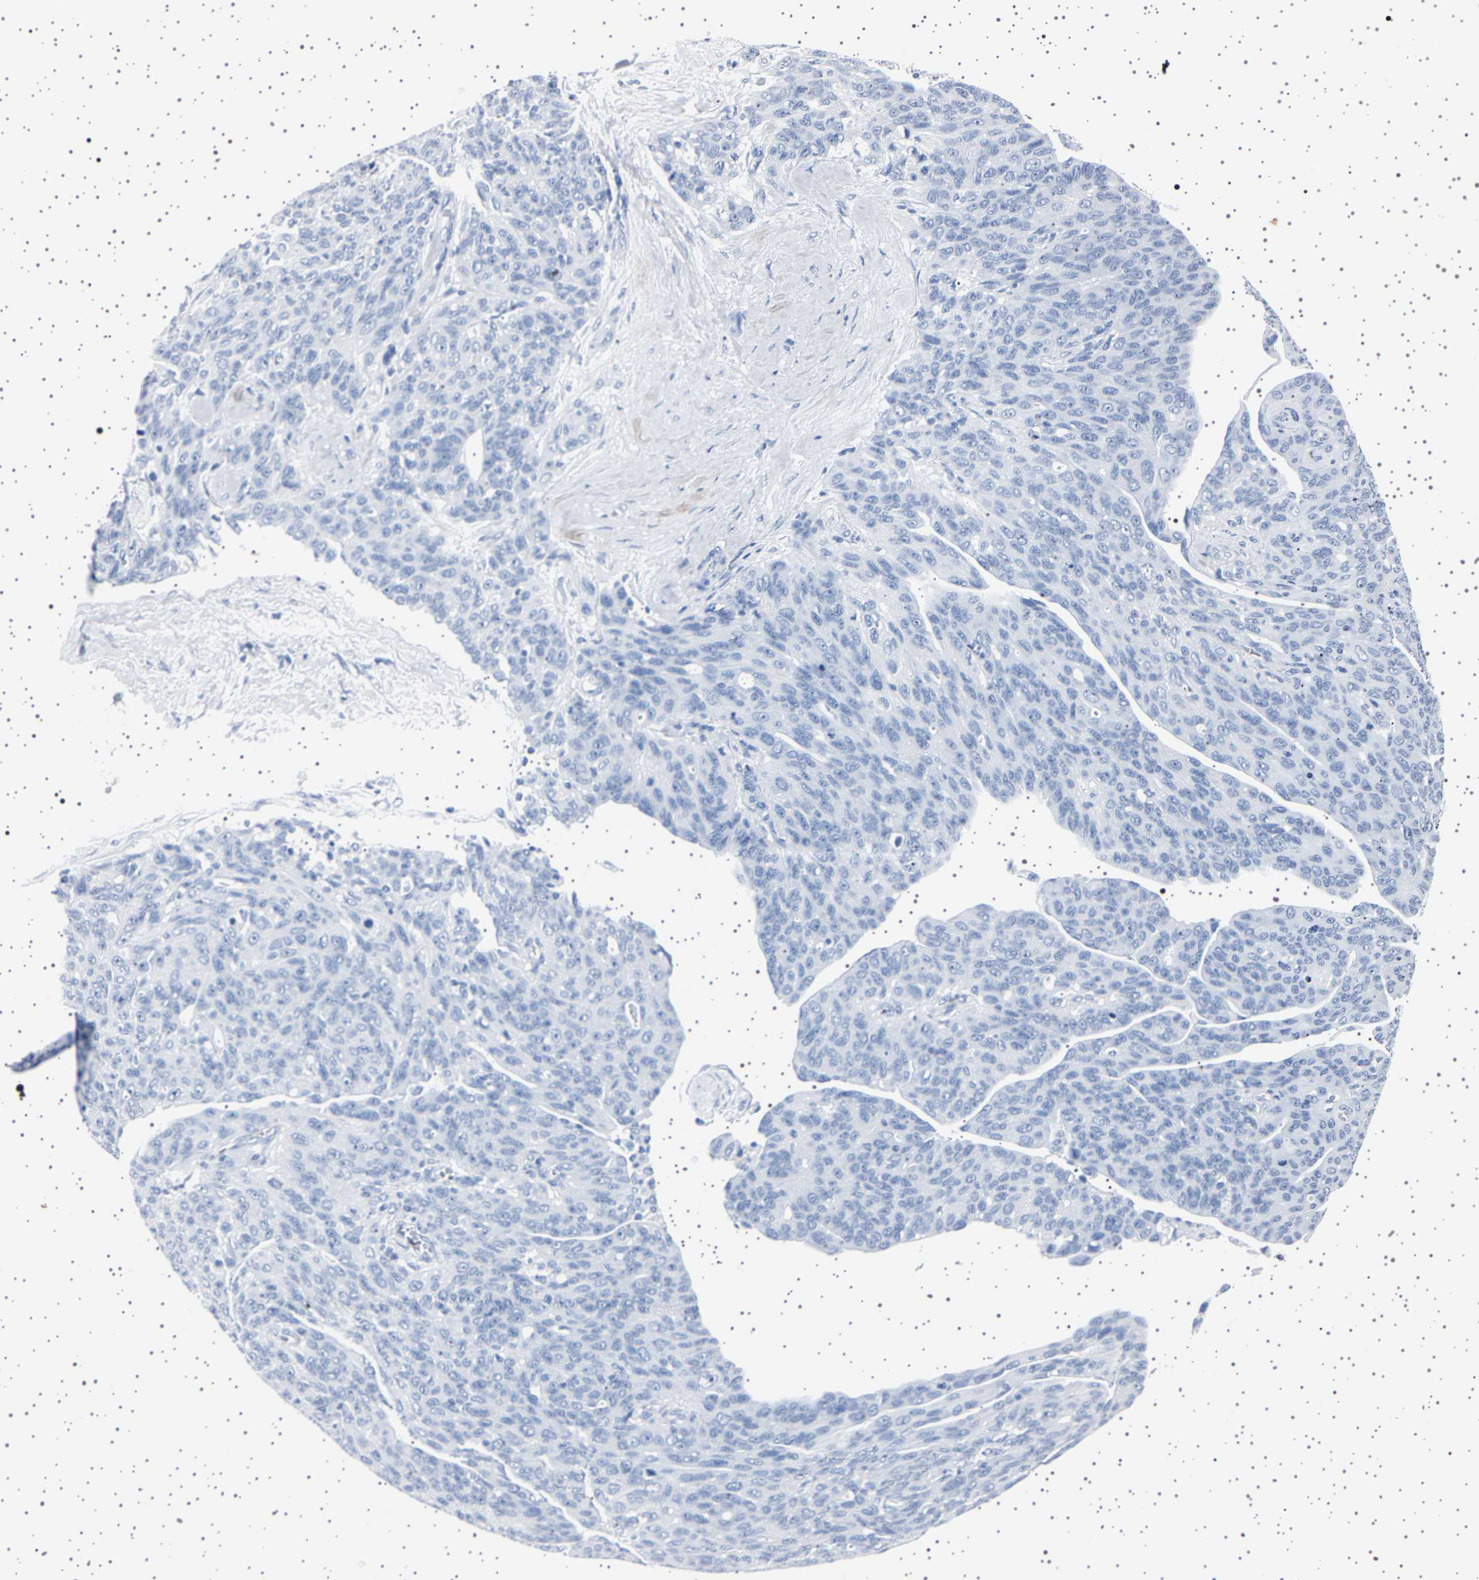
{"staining": {"intensity": "negative", "quantity": "none", "location": "none"}, "tissue": "ovarian cancer", "cell_type": "Tumor cells", "image_type": "cancer", "snomed": [{"axis": "morphology", "description": "Carcinoma, endometroid"}, {"axis": "topography", "description": "Ovary"}], "caption": "A high-resolution micrograph shows IHC staining of endometroid carcinoma (ovarian), which displays no significant expression in tumor cells.", "gene": "TFF3", "patient": {"sex": "female", "age": 60}}